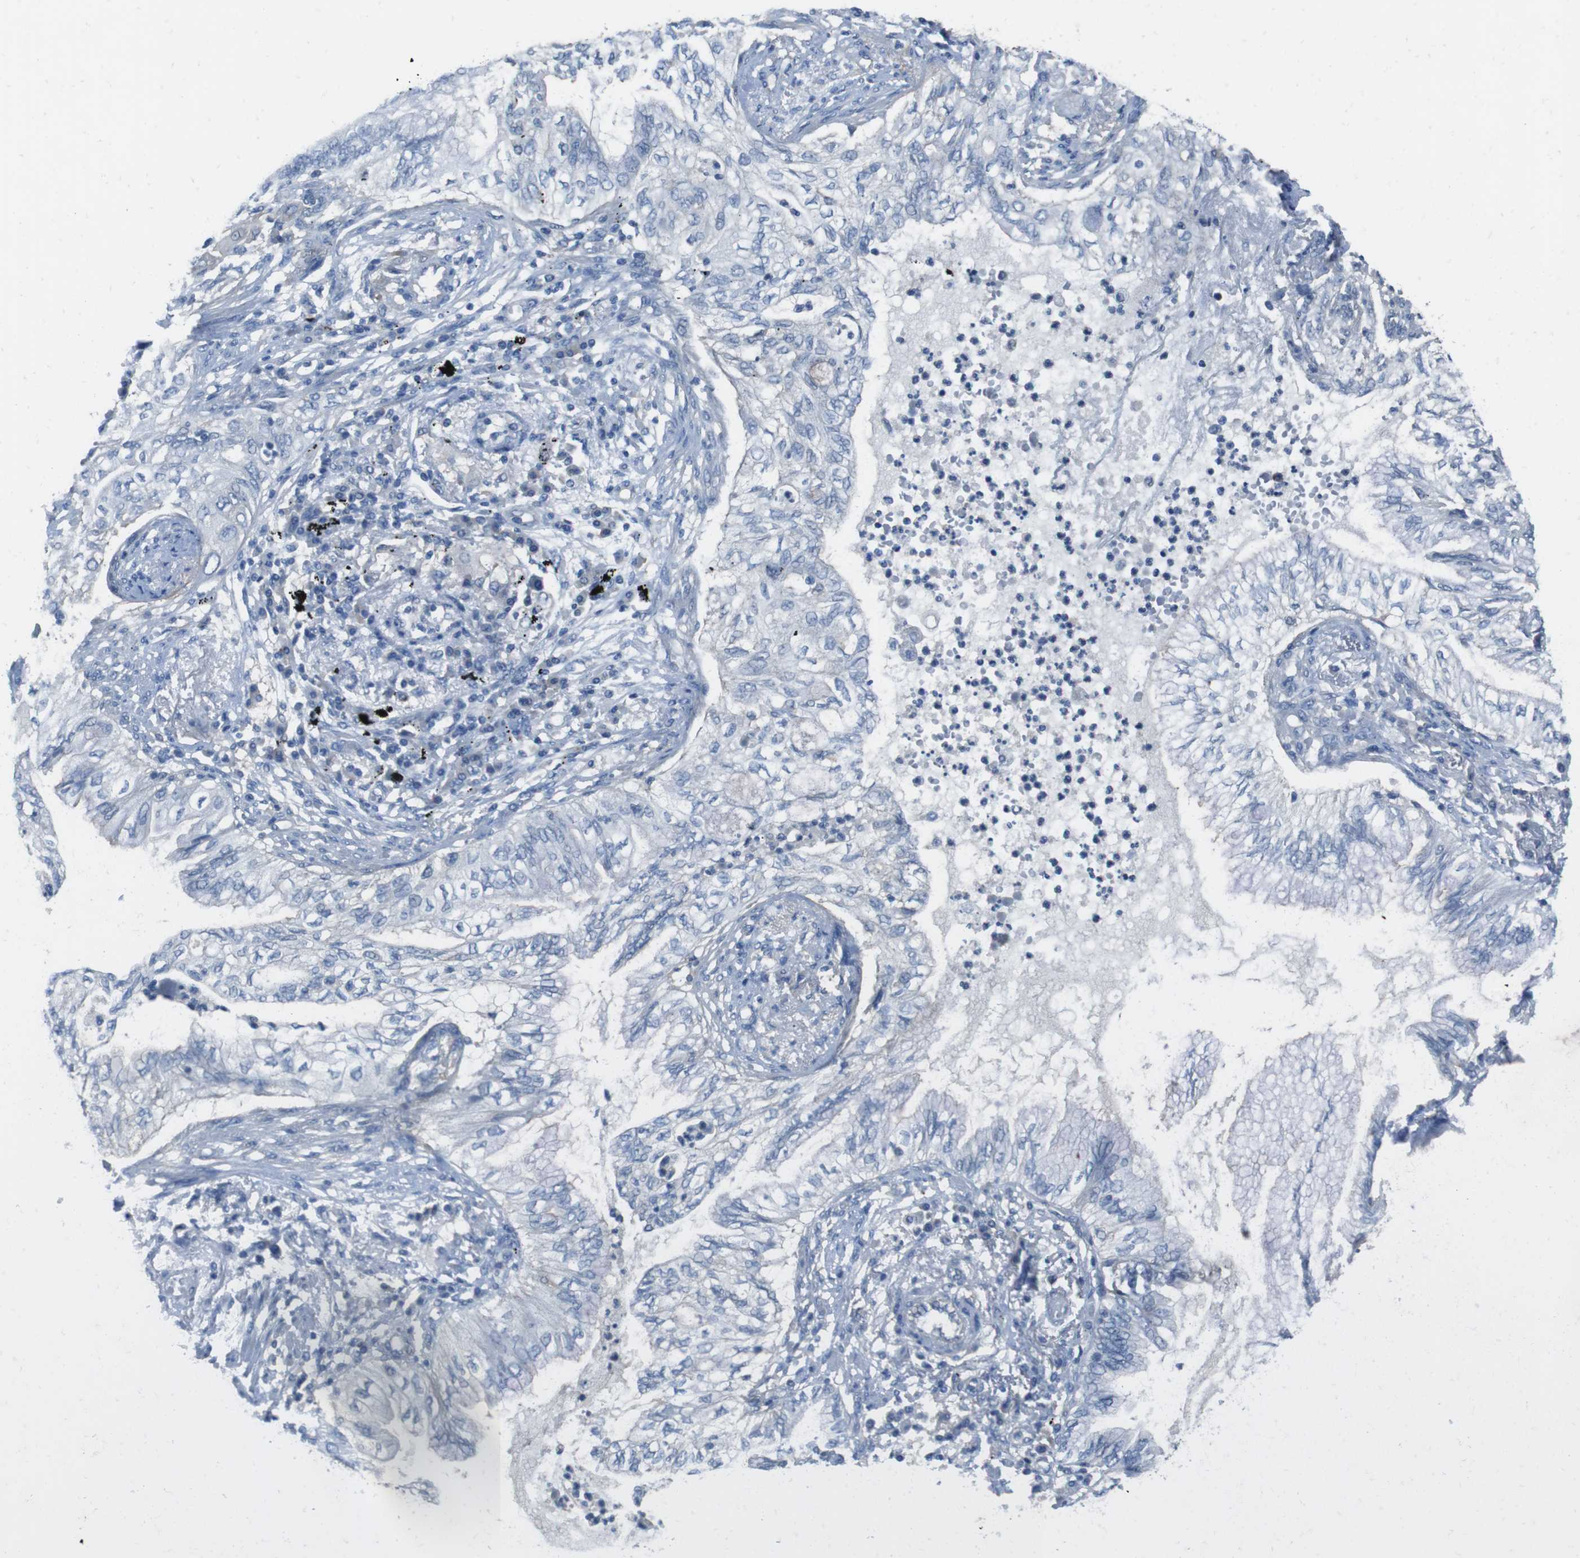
{"staining": {"intensity": "negative", "quantity": "none", "location": "none"}, "tissue": "lung cancer", "cell_type": "Tumor cells", "image_type": "cancer", "snomed": [{"axis": "morphology", "description": "Normal tissue, NOS"}, {"axis": "morphology", "description": "Adenocarcinoma, NOS"}, {"axis": "topography", "description": "Bronchus"}, {"axis": "topography", "description": "Lung"}], "caption": "This is an immunohistochemistry (IHC) histopathology image of lung adenocarcinoma. There is no positivity in tumor cells.", "gene": "CYP2C8", "patient": {"sex": "female", "age": 70}}